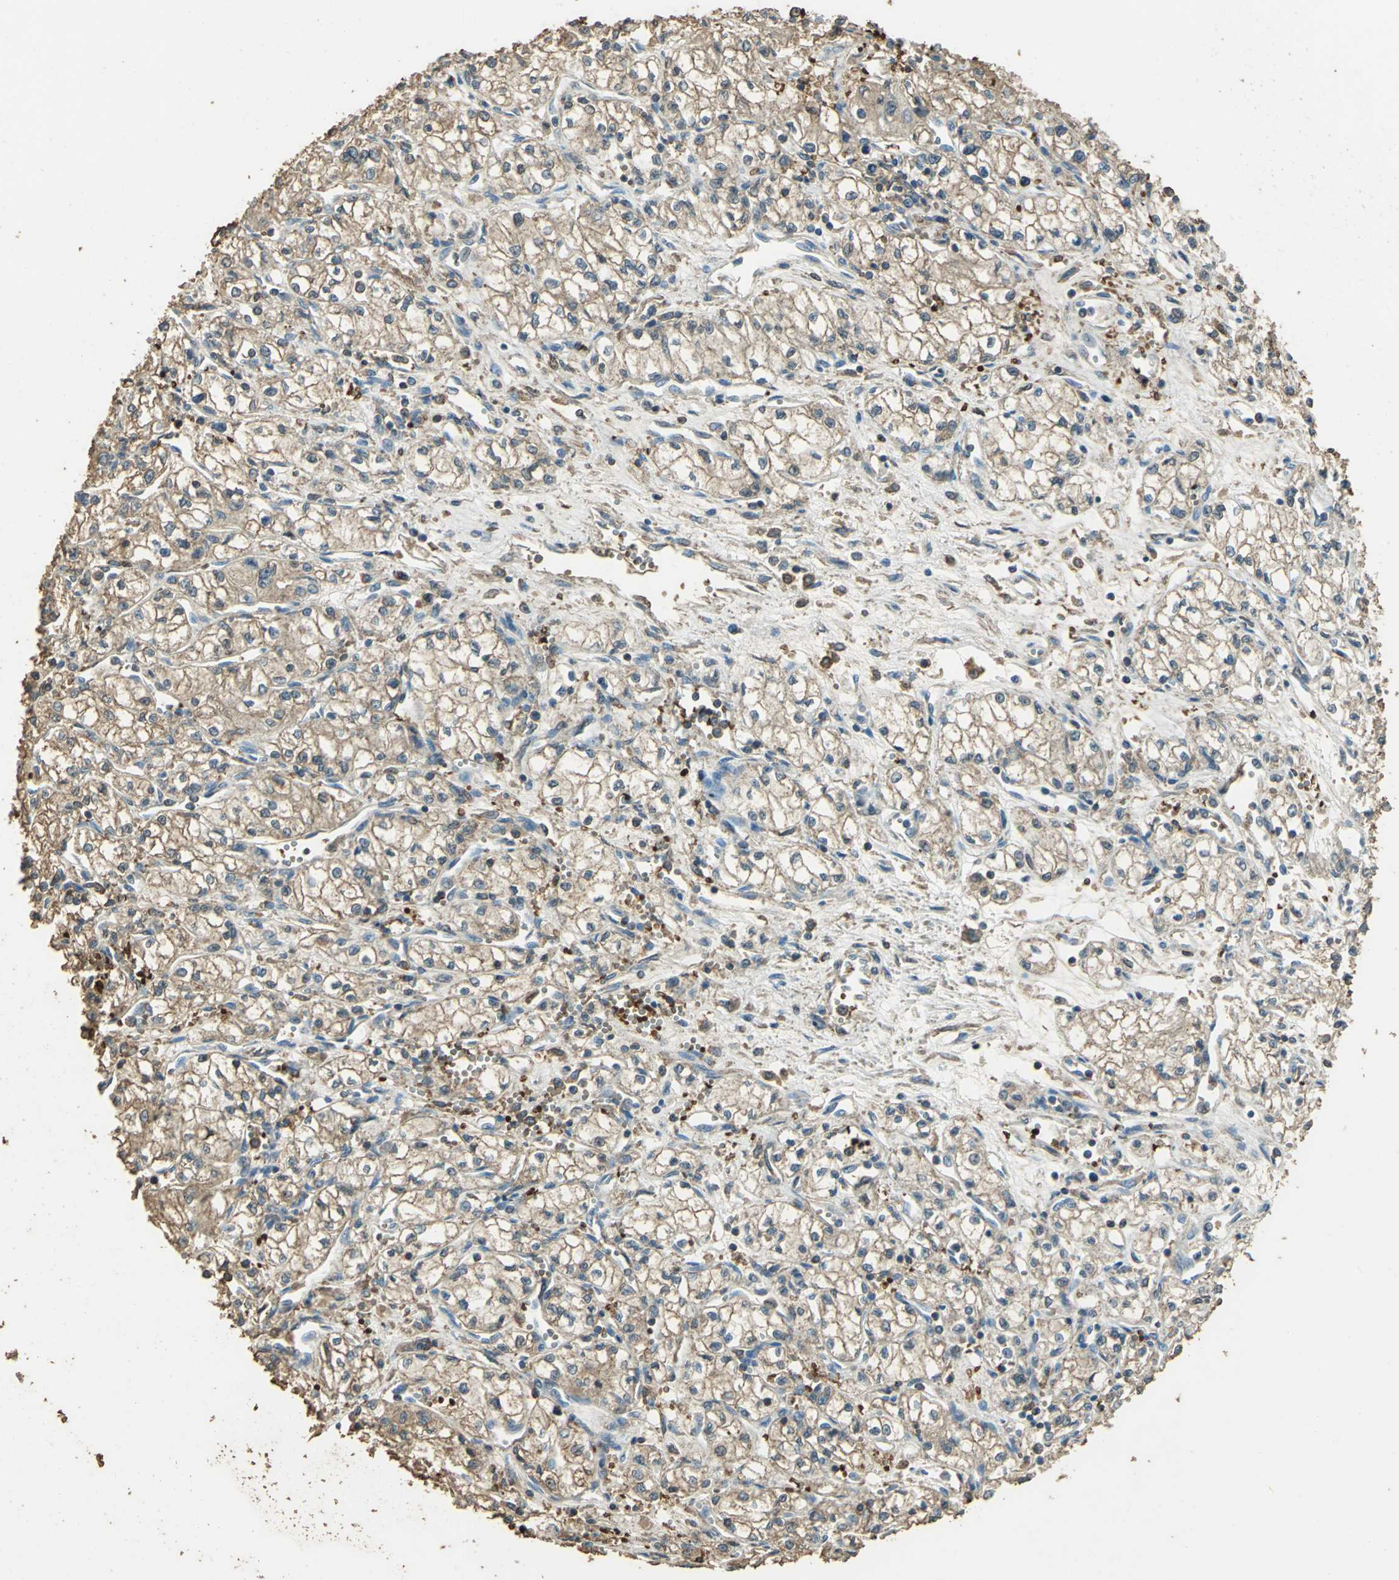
{"staining": {"intensity": "weak", "quantity": ">75%", "location": "cytoplasmic/membranous"}, "tissue": "renal cancer", "cell_type": "Tumor cells", "image_type": "cancer", "snomed": [{"axis": "morphology", "description": "Normal tissue, NOS"}, {"axis": "morphology", "description": "Adenocarcinoma, NOS"}, {"axis": "topography", "description": "Kidney"}], "caption": "IHC micrograph of renal adenocarcinoma stained for a protein (brown), which demonstrates low levels of weak cytoplasmic/membranous positivity in approximately >75% of tumor cells.", "gene": "TRAPPC2", "patient": {"sex": "male", "age": 59}}